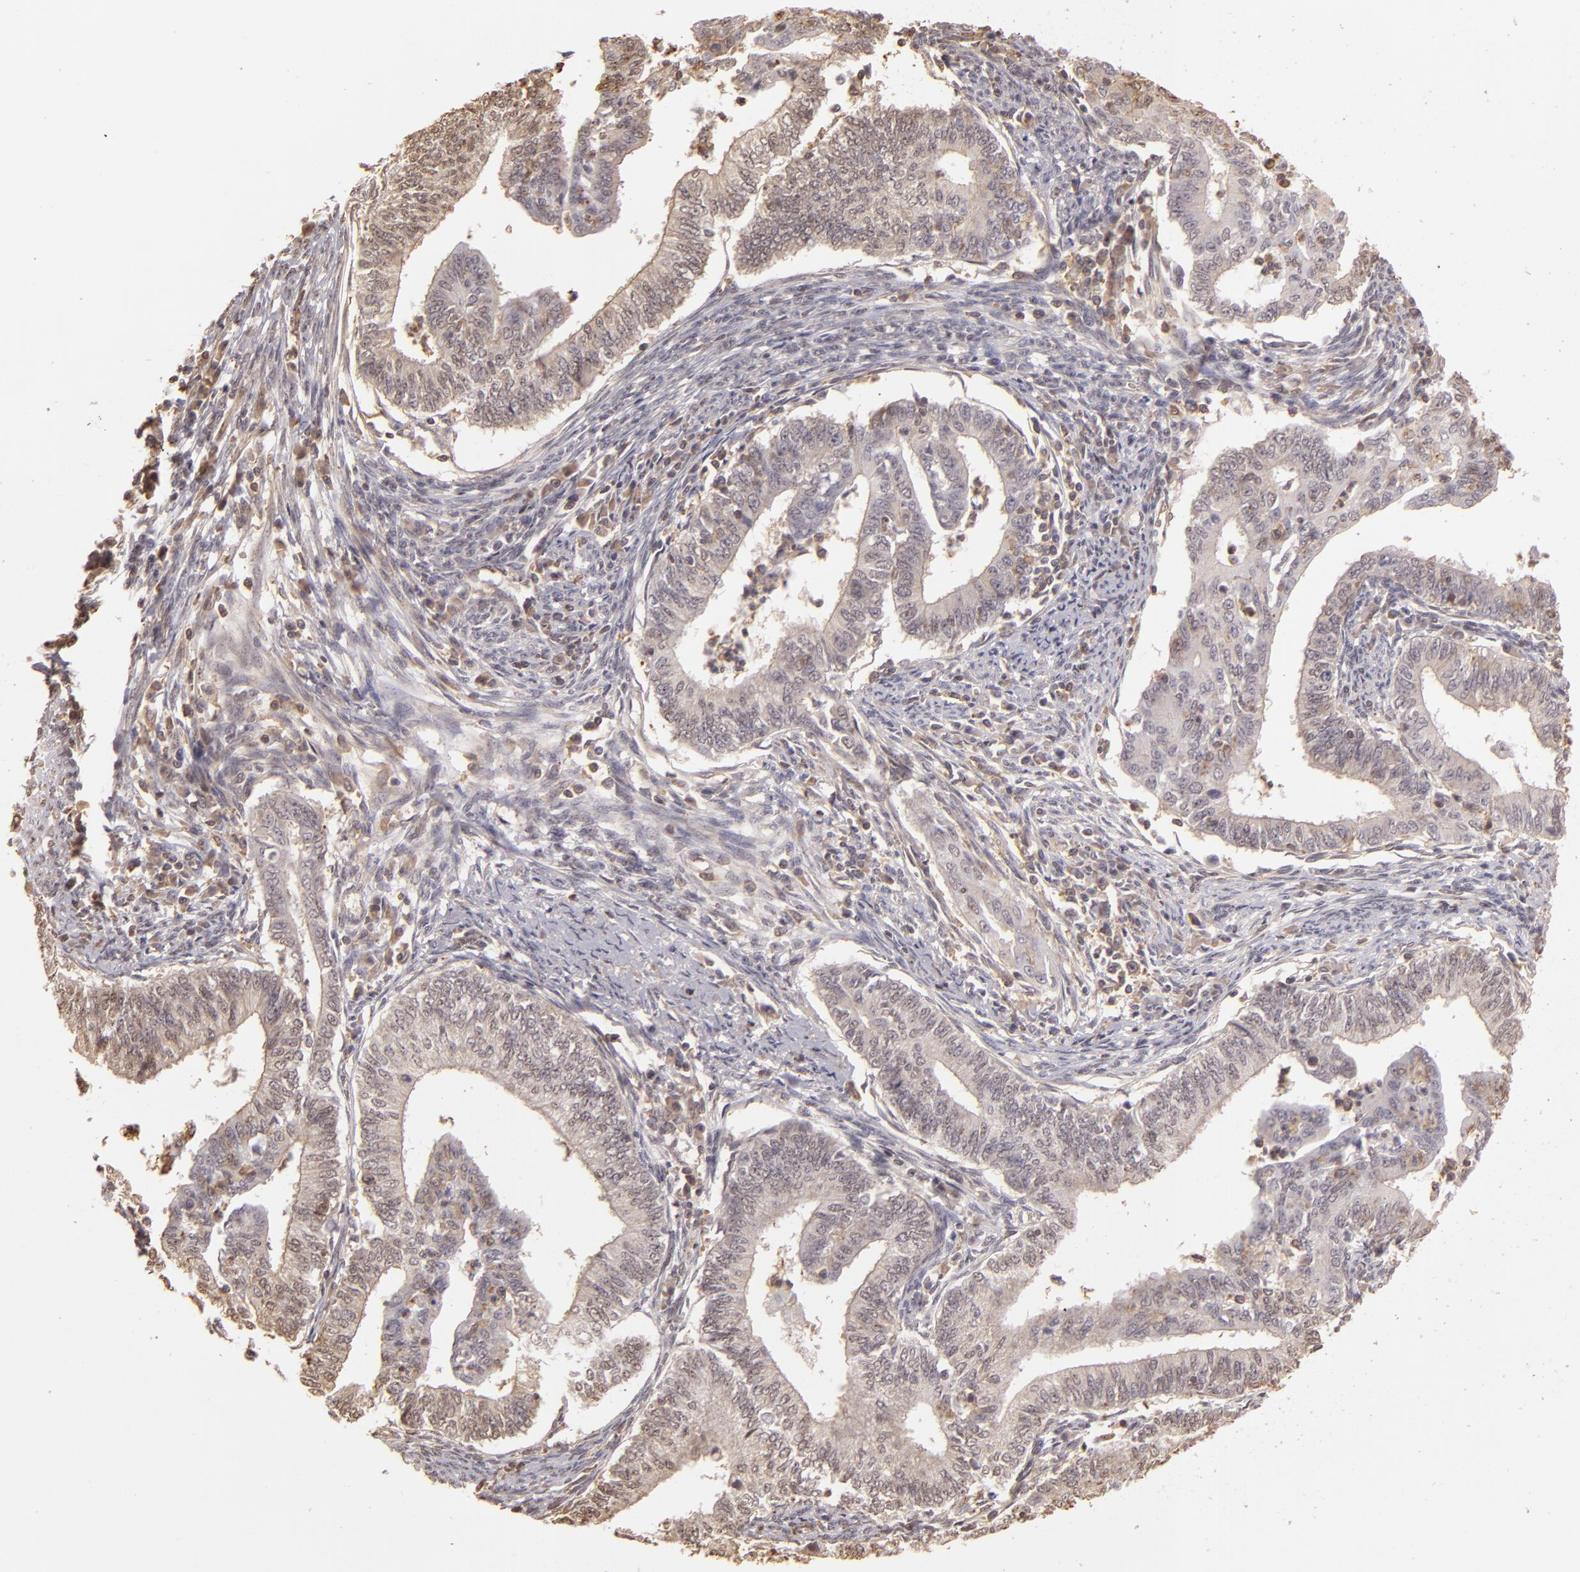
{"staining": {"intensity": "weak", "quantity": "<25%", "location": "cytoplasmic/membranous,nuclear"}, "tissue": "endometrial cancer", "cell_type": "Tumor cells", "image_type": "cancer", "snomed": [{"axis": "morphology", "description": "Adenocarcinoma, NOS"}, {"axis": "topography", "description": "Endometrium"}], "caption": "Protein analysis of endometrial cancer shows no significant staining in tumor cells.", "gene": "ARPC2", "patient": {"sex": "female", "age": 66}}